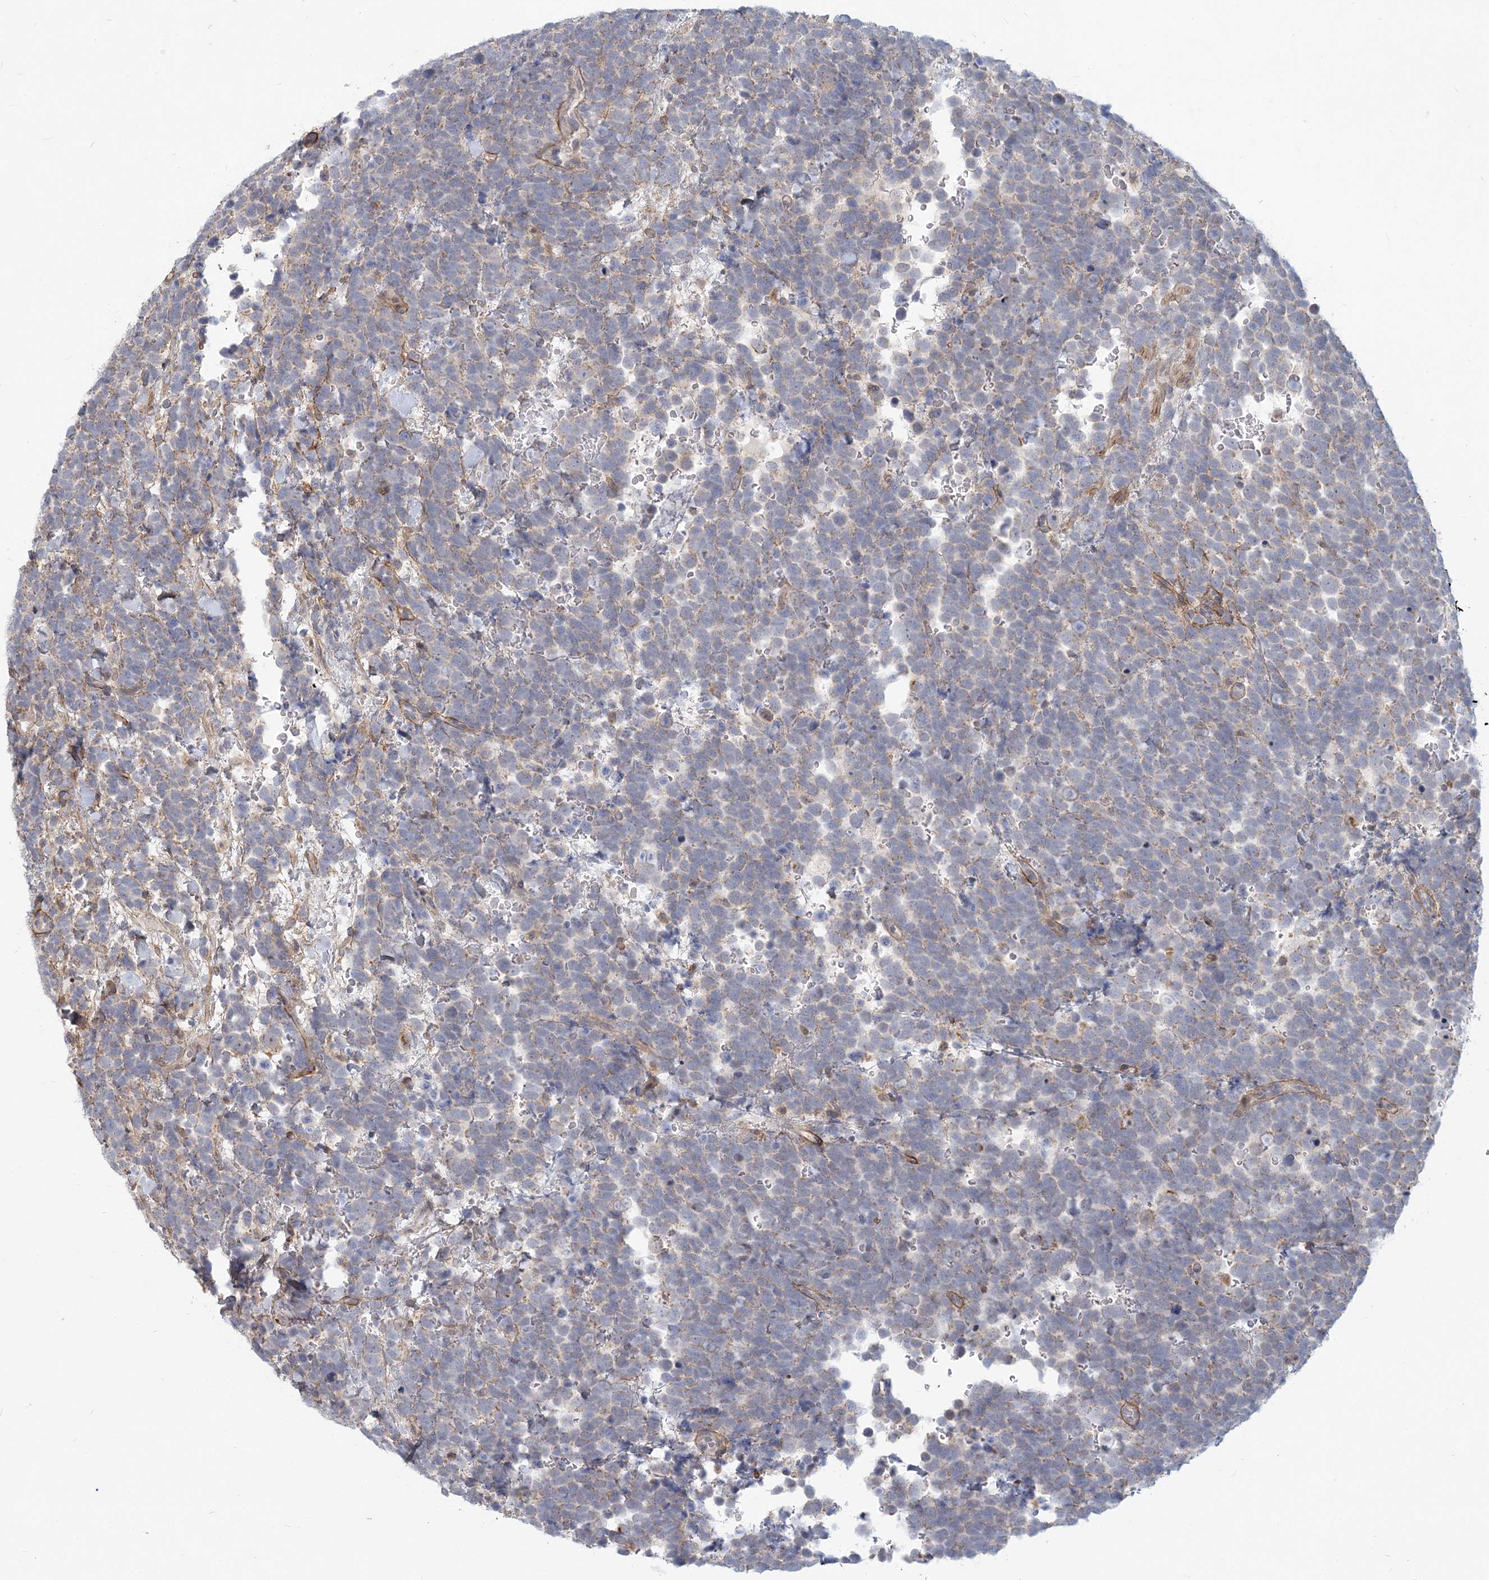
{"staining": {"intensity": "negative", "quantity": "none", "location": "none"}, "tissue": "urothelial cancer", "cell_type": "Tumor cells", "image_type": "cancer", "snomed": [{"axis": "morphology", "description": "Urothelial carcinoma, High grade"}, {"axis": "topography", "description": "Urinary bladder"}], "caption": "DAB immunohistochemical staining of urothelial carcinoma (high-grade) displays no significant positivity in tumor cells.", "gene": "GMPPA", "patient": {"sex": "female", "age": 82}}